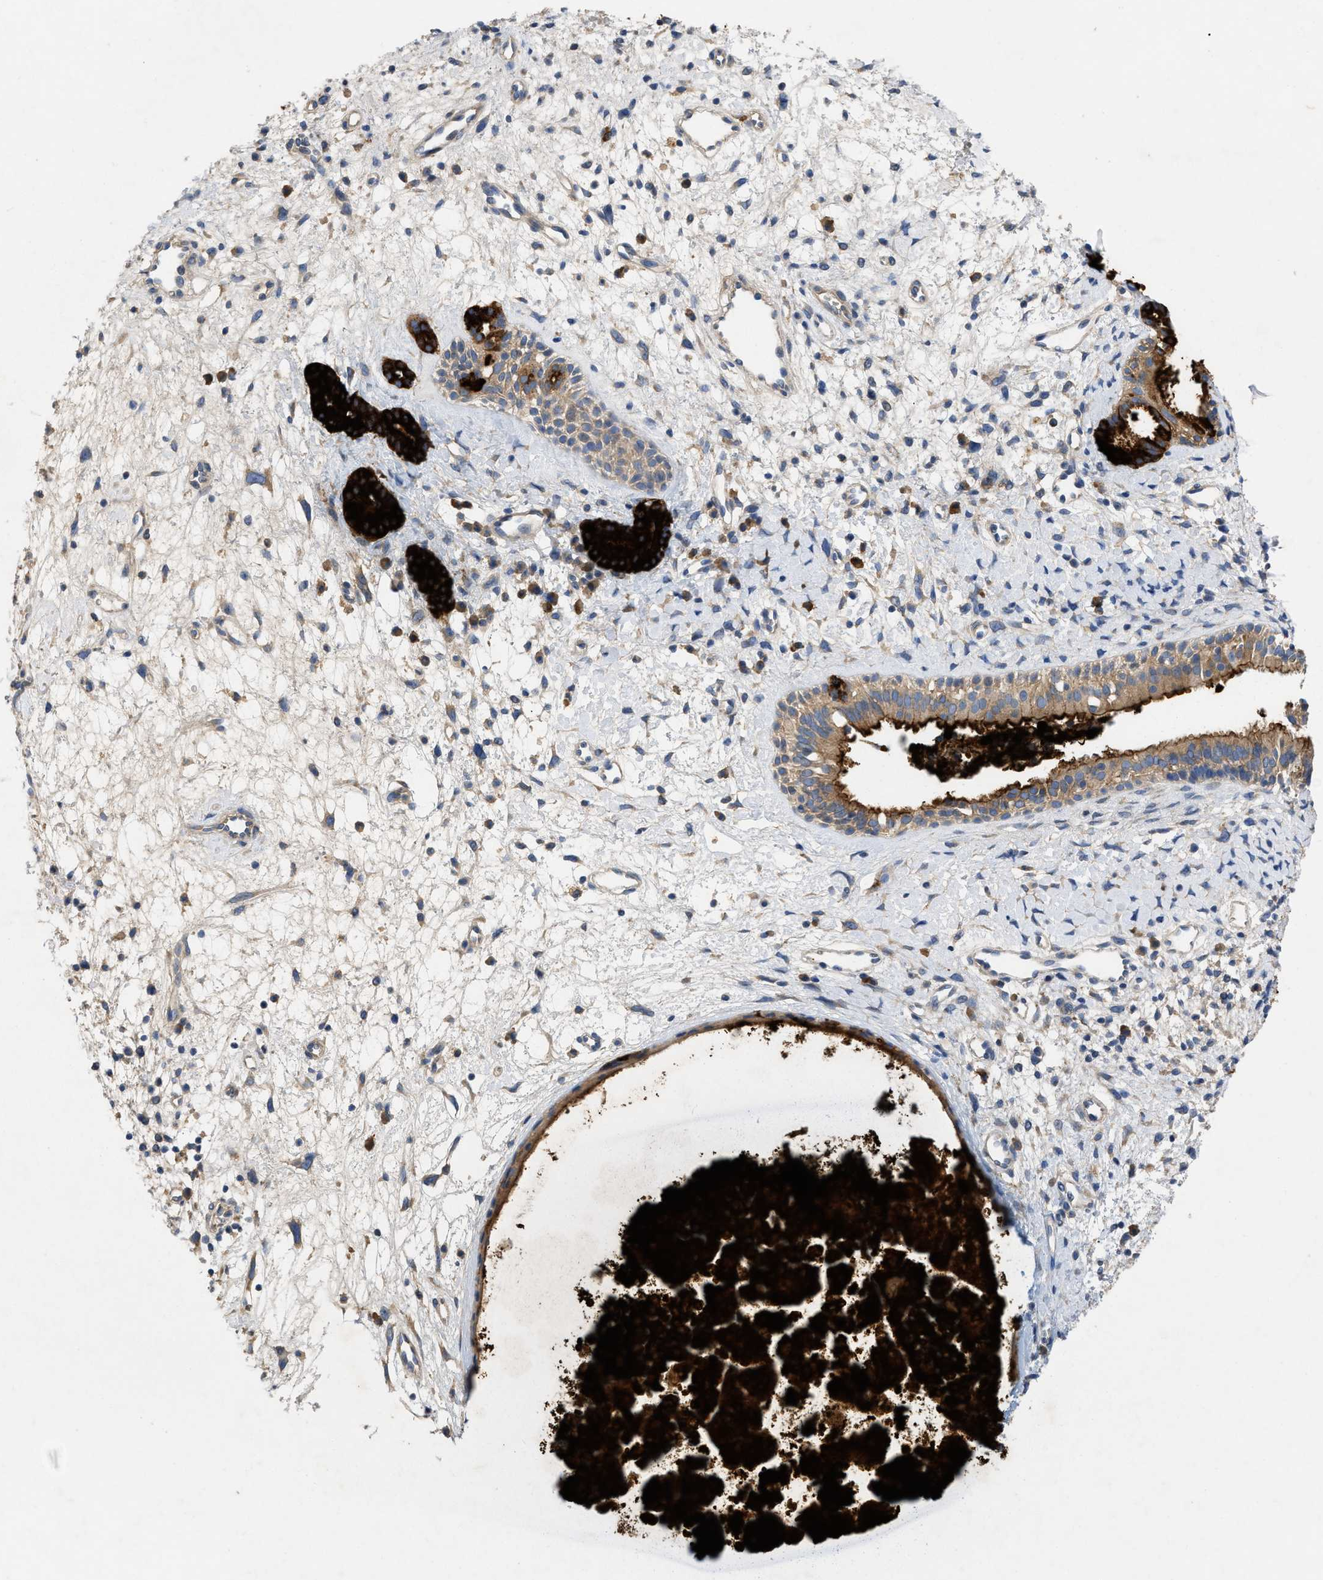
{"staining": {"intensity": "strong", "quantity": ">75%", "location": "cytoplasmic/membranous"}, "tissue": "nasopharynx", "cell_type": "Respiratory epithelial cells", "image_type": "normal", "snomed": [{"axis": "morphology", "description": "Normal tissue, NOS"}, {"axis": "topography", "description": "Nasopharynx"}], "caption": "Immunohistochemistry (DAB (3,3'-diaminobenzidine)) staining of unremarkable nasopharynx demonstrates strong cytoplasmic/membranous protein expression in approximately >75% of respiratory epithelial cells.", "gene": "TMEM131", "patient": {"sex": "male", "age": 22}}